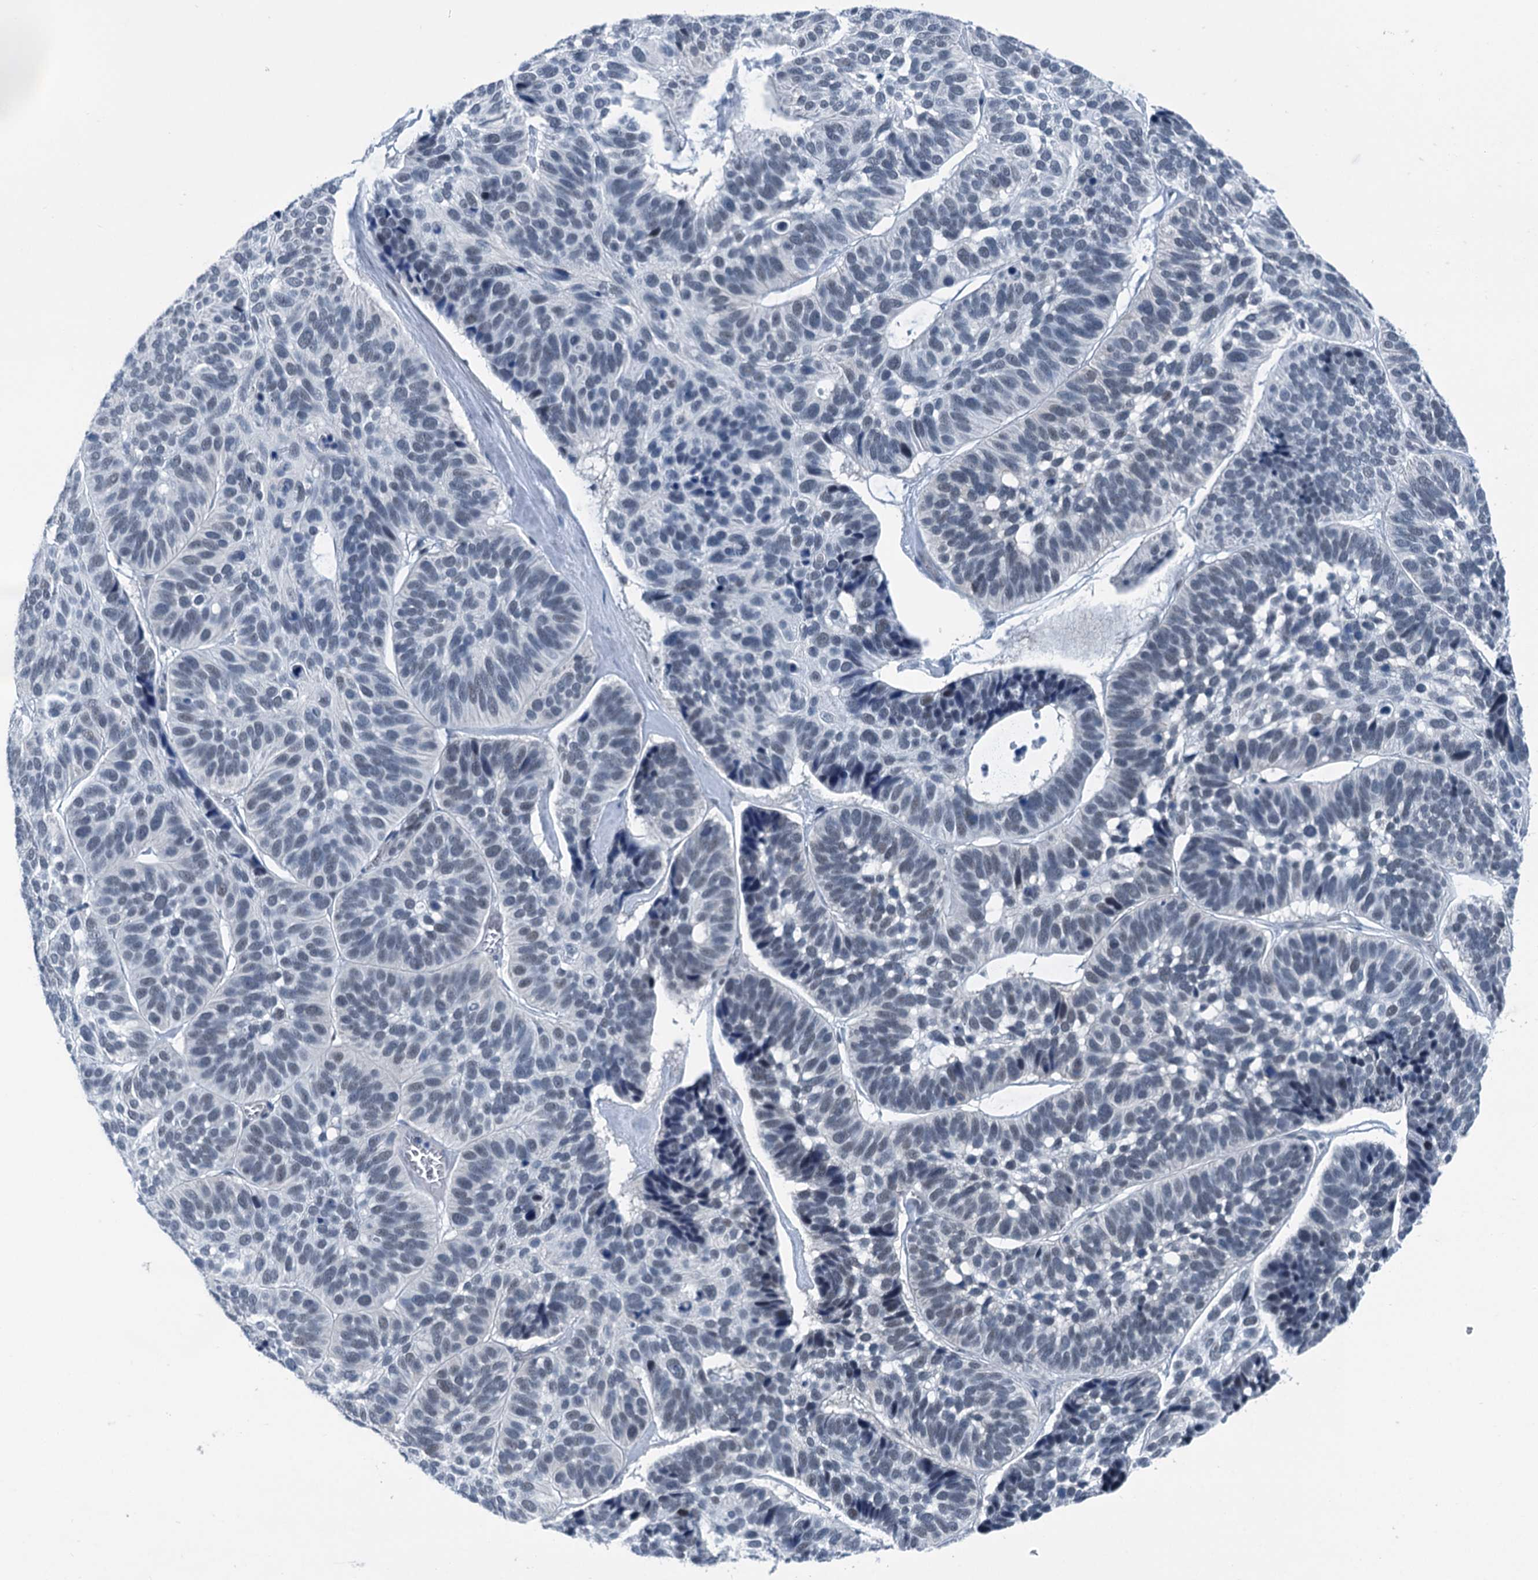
{"staining": {"intensity": "negative", "quantity": "none", "location": "none"}, "tissue": "skin cancer", "cell_type": "Tumor cells", "image_type": "cancer", "snomed": [{"axis": "morphology", "description": "Basal cell carcinoma"}, {"axis": "topography", "description": "Skin"}], "caption": "Skin cancer was stained to show a protein in brown. There is no significant positivity in tumor cells. The staining is performed using DAB (3,3'-diaminobenzidine) brown chromogen with nuclei counter-stained in using hematoxylin.", "gene": "TRPT1", "patient": {"sex": "male", "age": 62}}